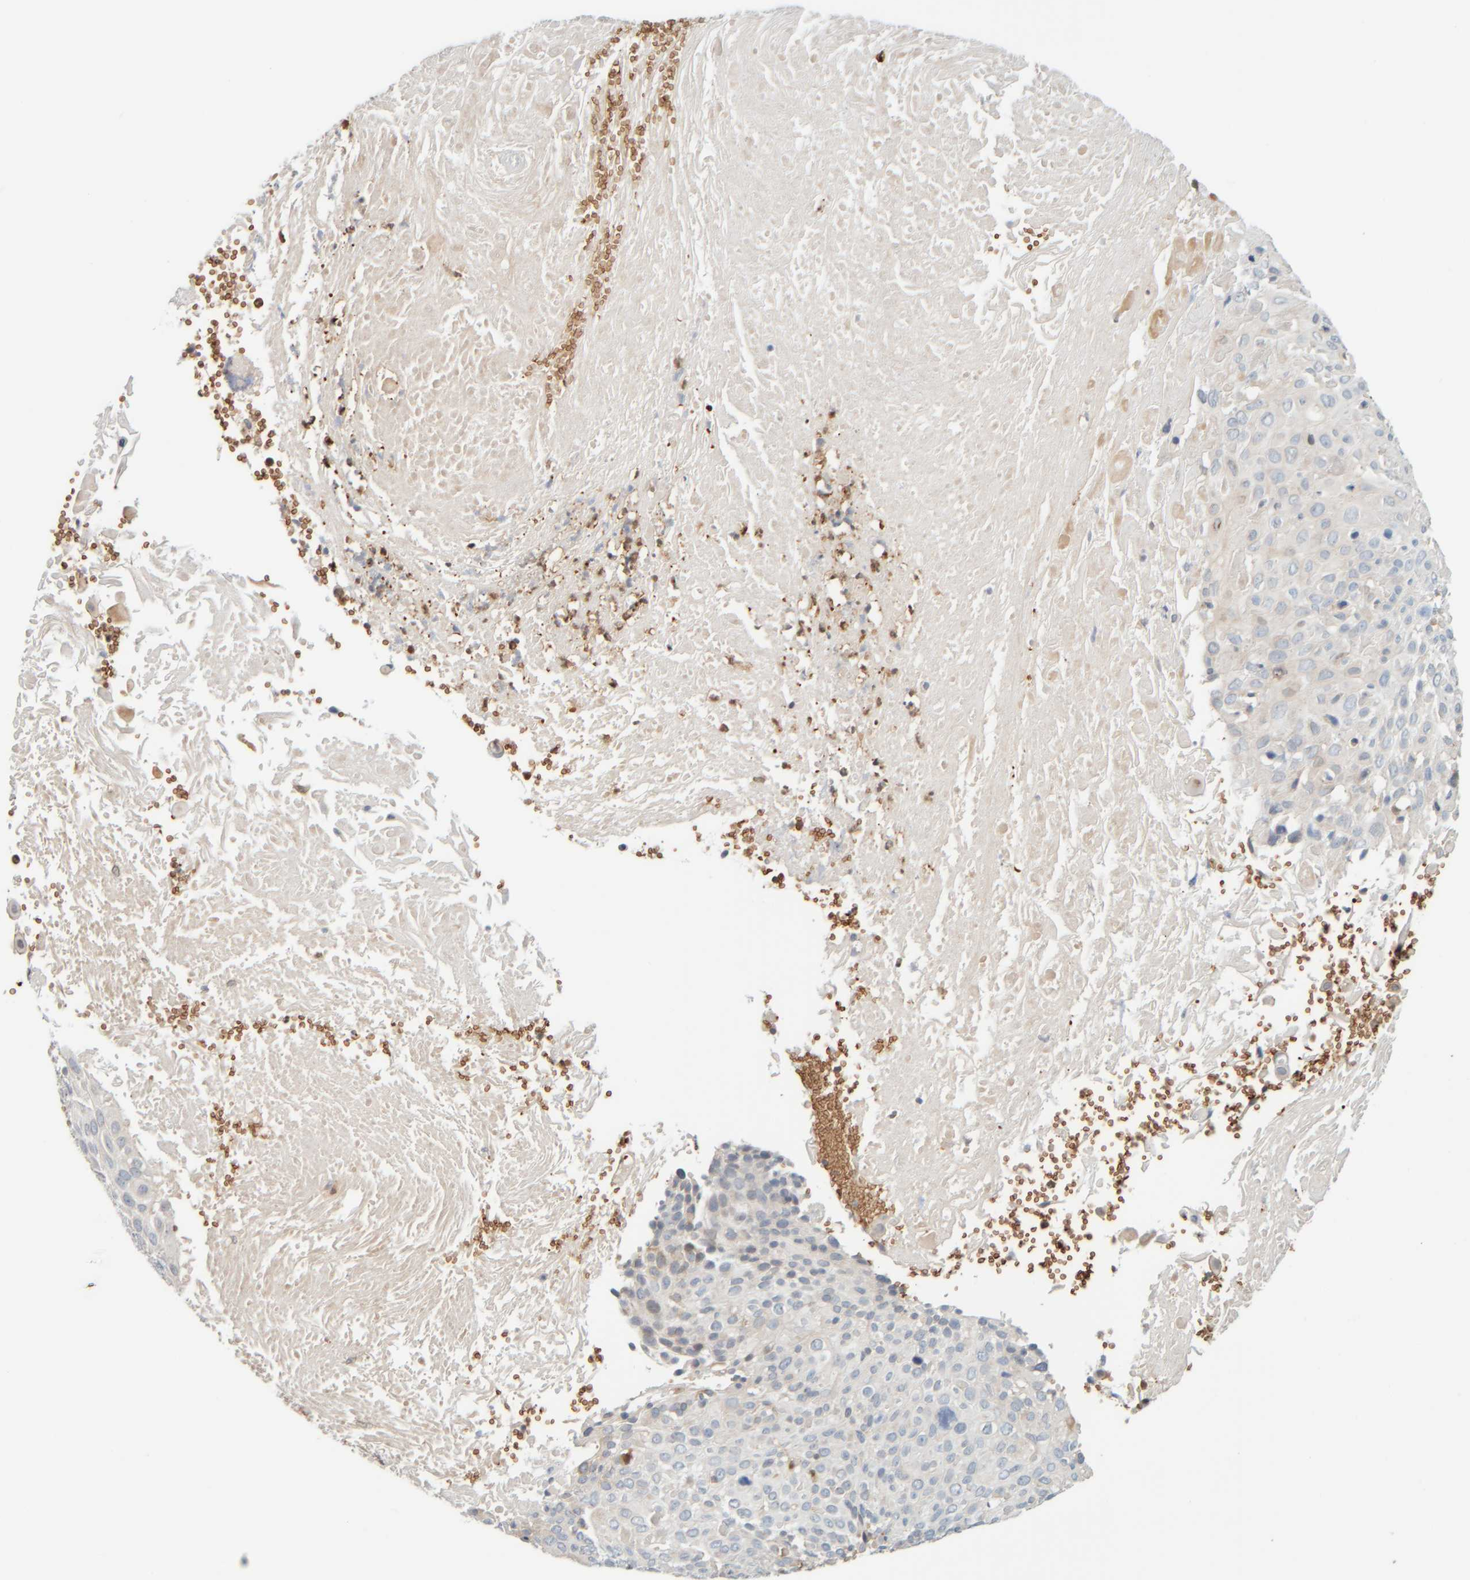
{"staining": {"intensity": "negative", "quantity": "none", "location": "none"}, "tissue": "cervical cancer", "cell_type": "Tumor cells", "image_type": "cancer", "snomed": [{"axis": "morphology", "description": "Squamous cell carcinoma, NOS"}, {"axis": "topography", "description": "Cervix"}], "caption": "Immunohistochemistry photomicrograph of neoplastic tissue: human squamous cell carcinoma (cervical) stained with DAB (3,3'-diaminobenzidine) shows no significant protein positivity in tumor cells.", "gene": "PTGES3L-AARSD1", "patient": {"sex": "female", "age": 74}}